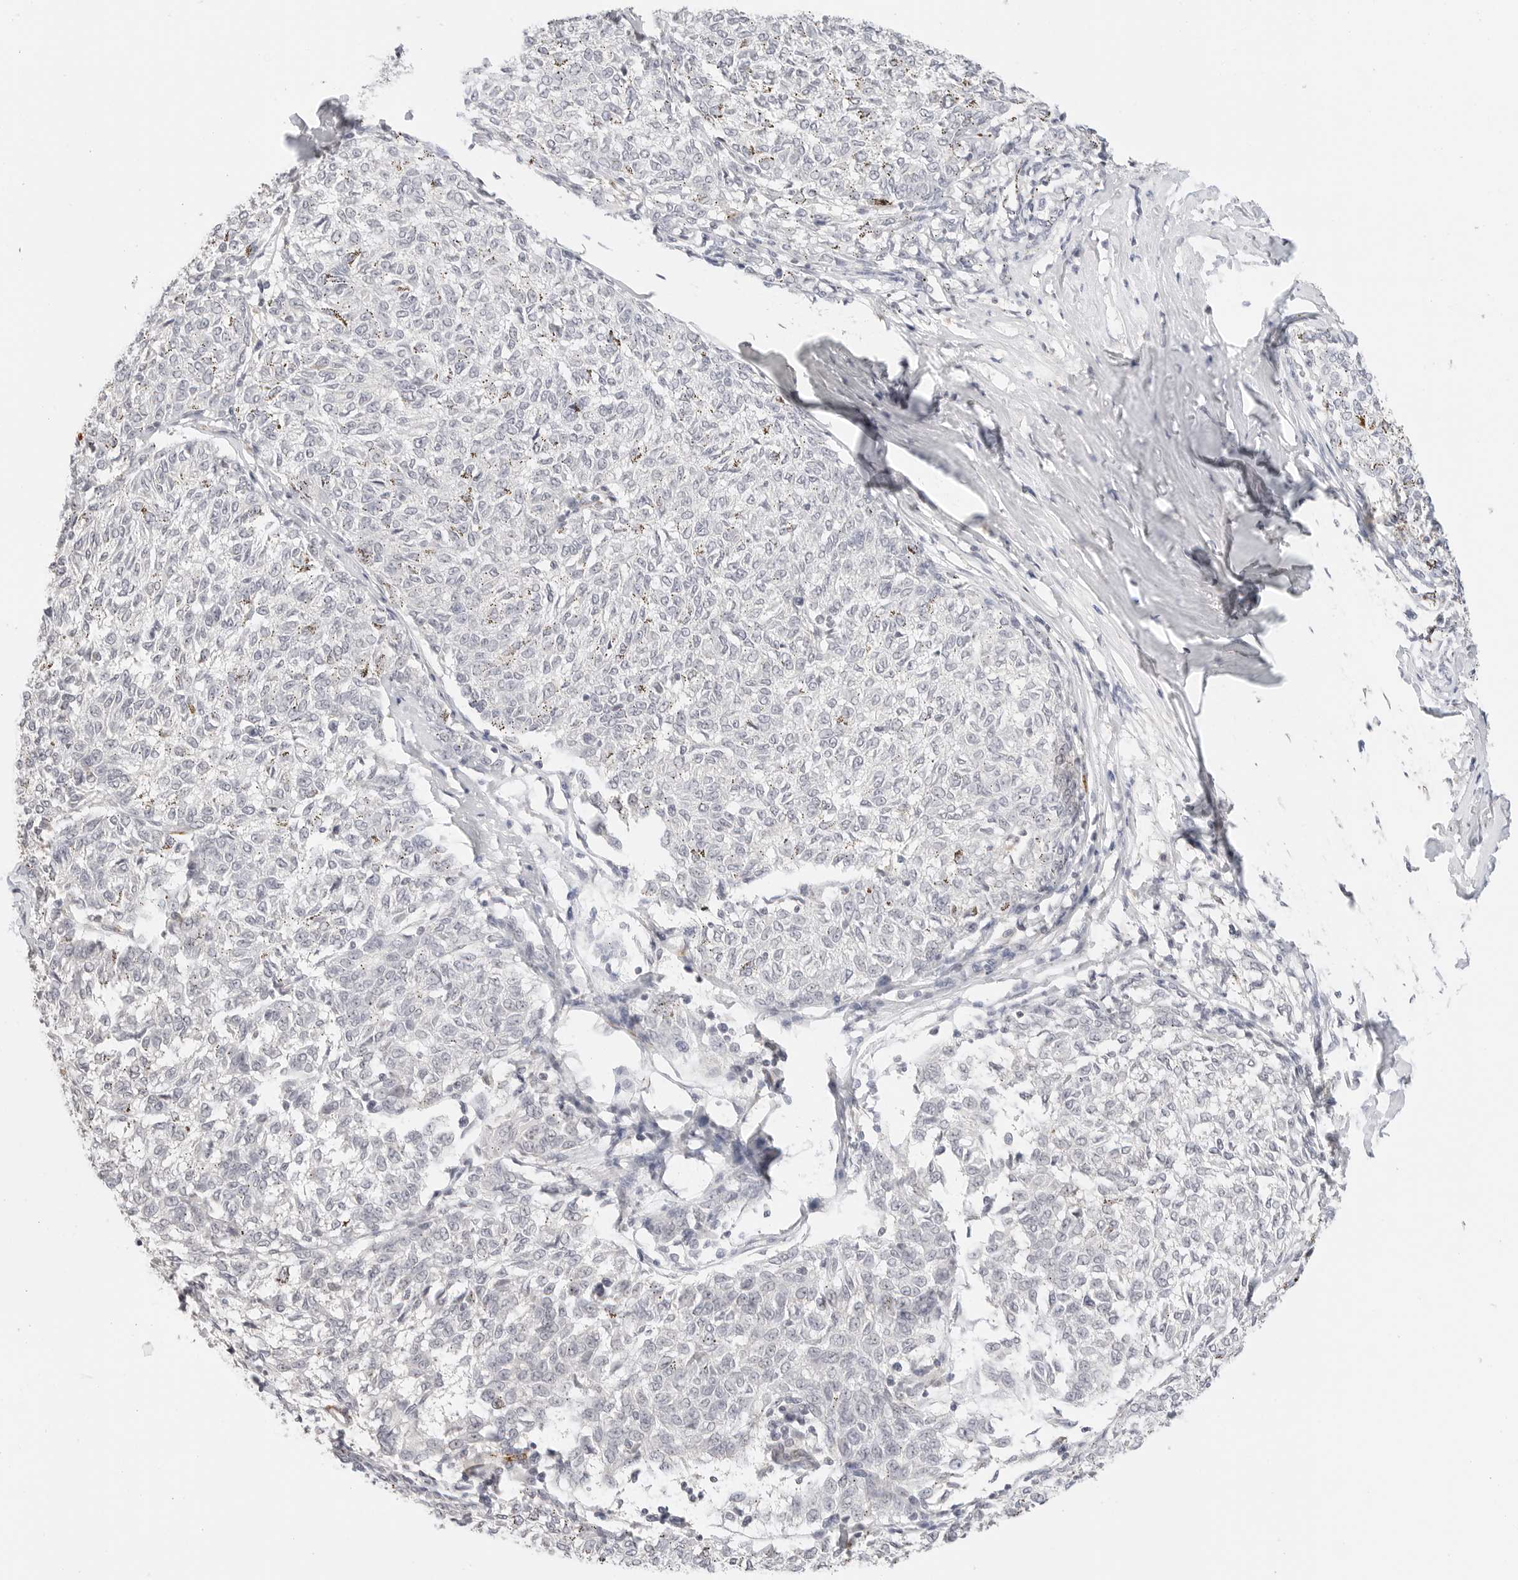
{"staining": {"intensity": "negative", "quantity": "none", "location": "none"}, "tissue": "melanoma", "cell_type": "Tumor cells", "image_type": "cancer", "snomed": [{"axis": "morphology", "description": "Malignant melanoma, NOS"}, {"axis": "topography", "description": "Skin"}], "caption": "Immunohistochemistry histopathology image of melanoma stained for a protein (brown), which exhibits no staining in tumor cells.", "gene": "PCDH19", "patient": {"sex": "female", "age": 72}}